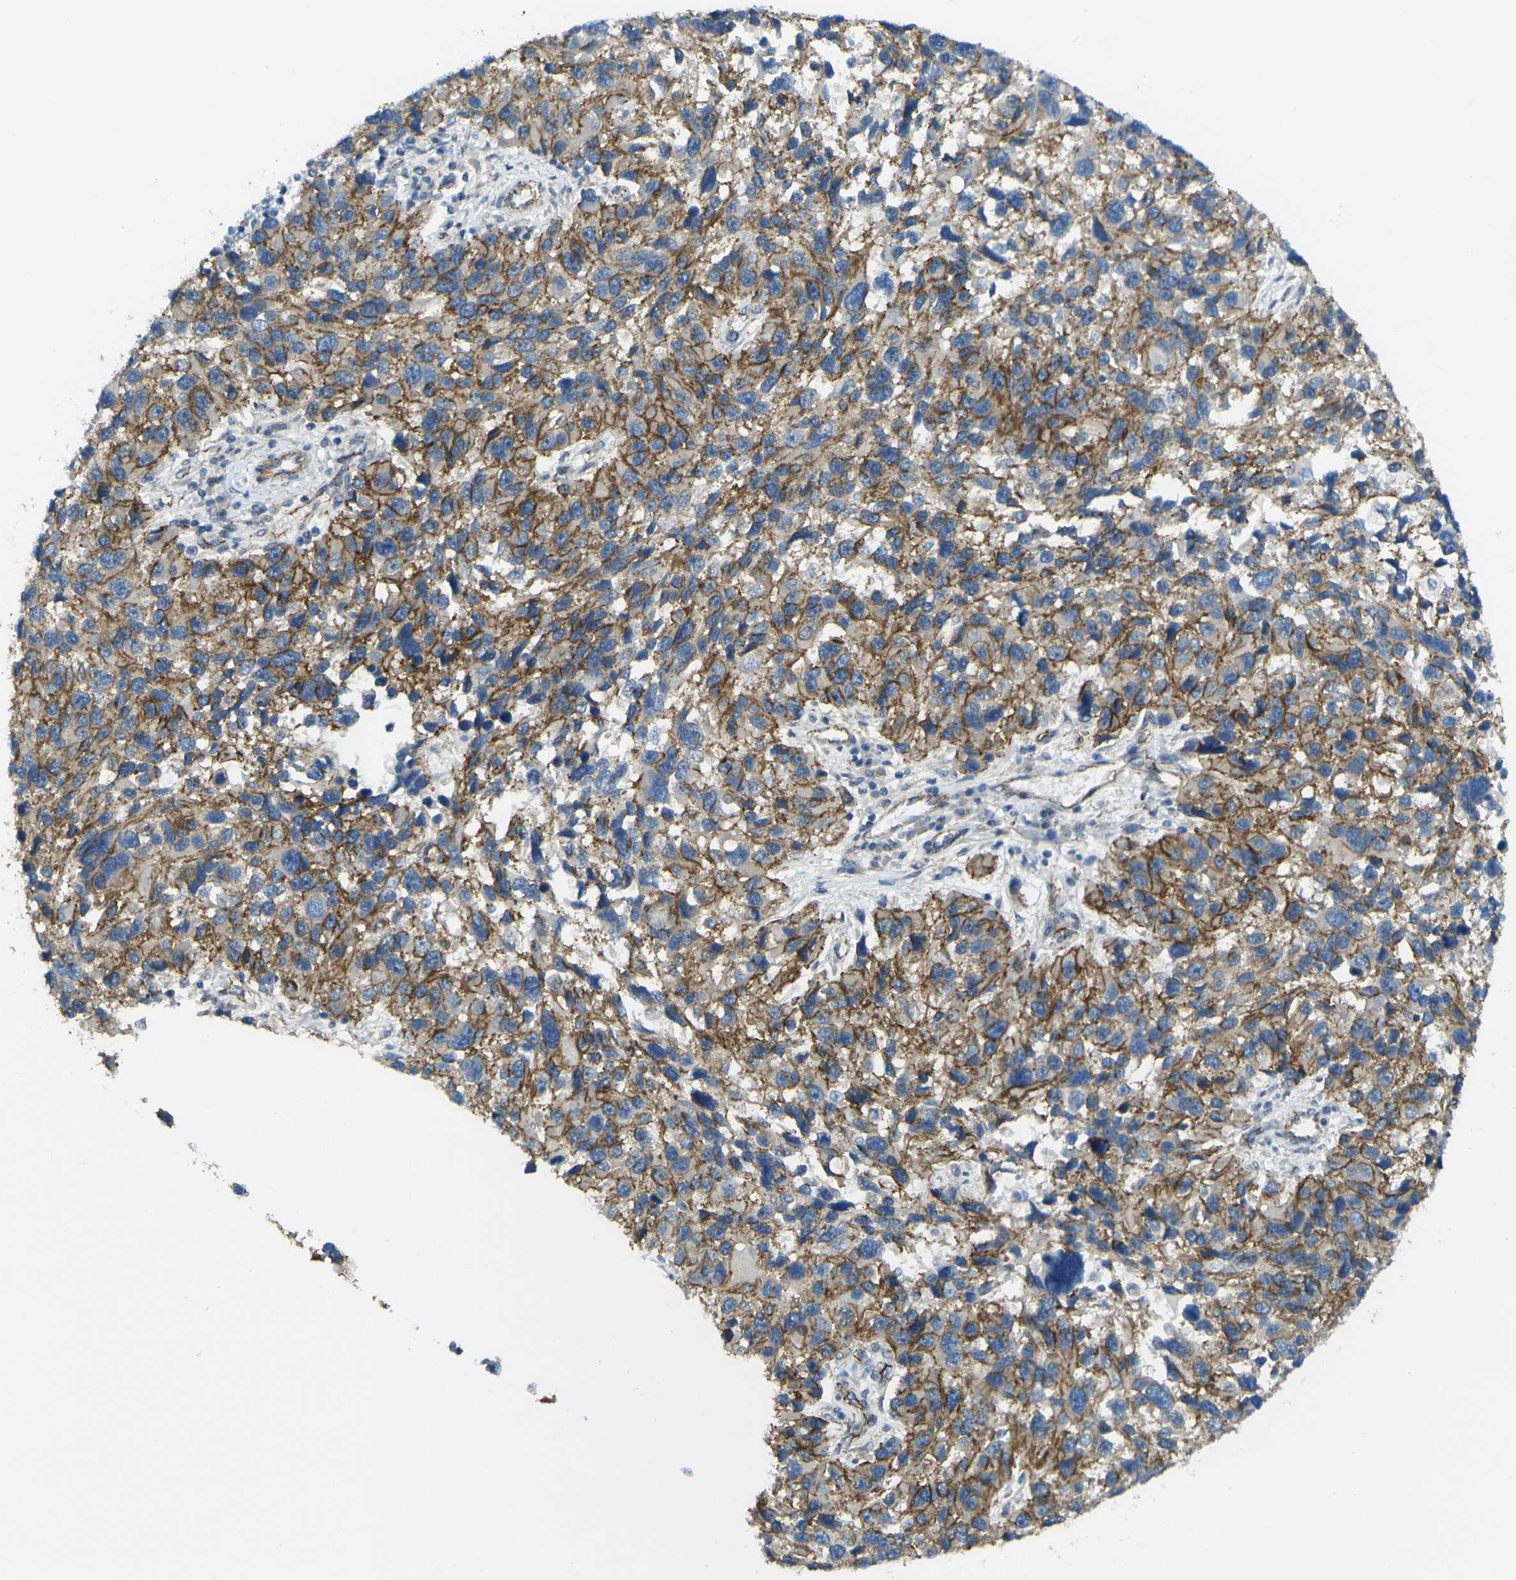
{"staining": {"intensity": "moderate", "quantity": ">75%", "location": "cytoplasmic/membranous"}, "tissue": "melanoma", "cell_type": "Tumor cells", "image_type": "cancer", "snomed": [{"axis": "morphology", "description": "Malignant melanoma, NOS"}, {"axis": "topography", "description": "Skin"}], "caption": "Malignant melanoma stained with immunohistochemistry exhibits moderate cytoplasmic/membranous positivity in approximately >75% of tumor cells. (brown staining indicates protein expression, while blue staining denotes nuclei).", "gene": "RHBDD1", "patient": {"sex": "male", "age": 53}}